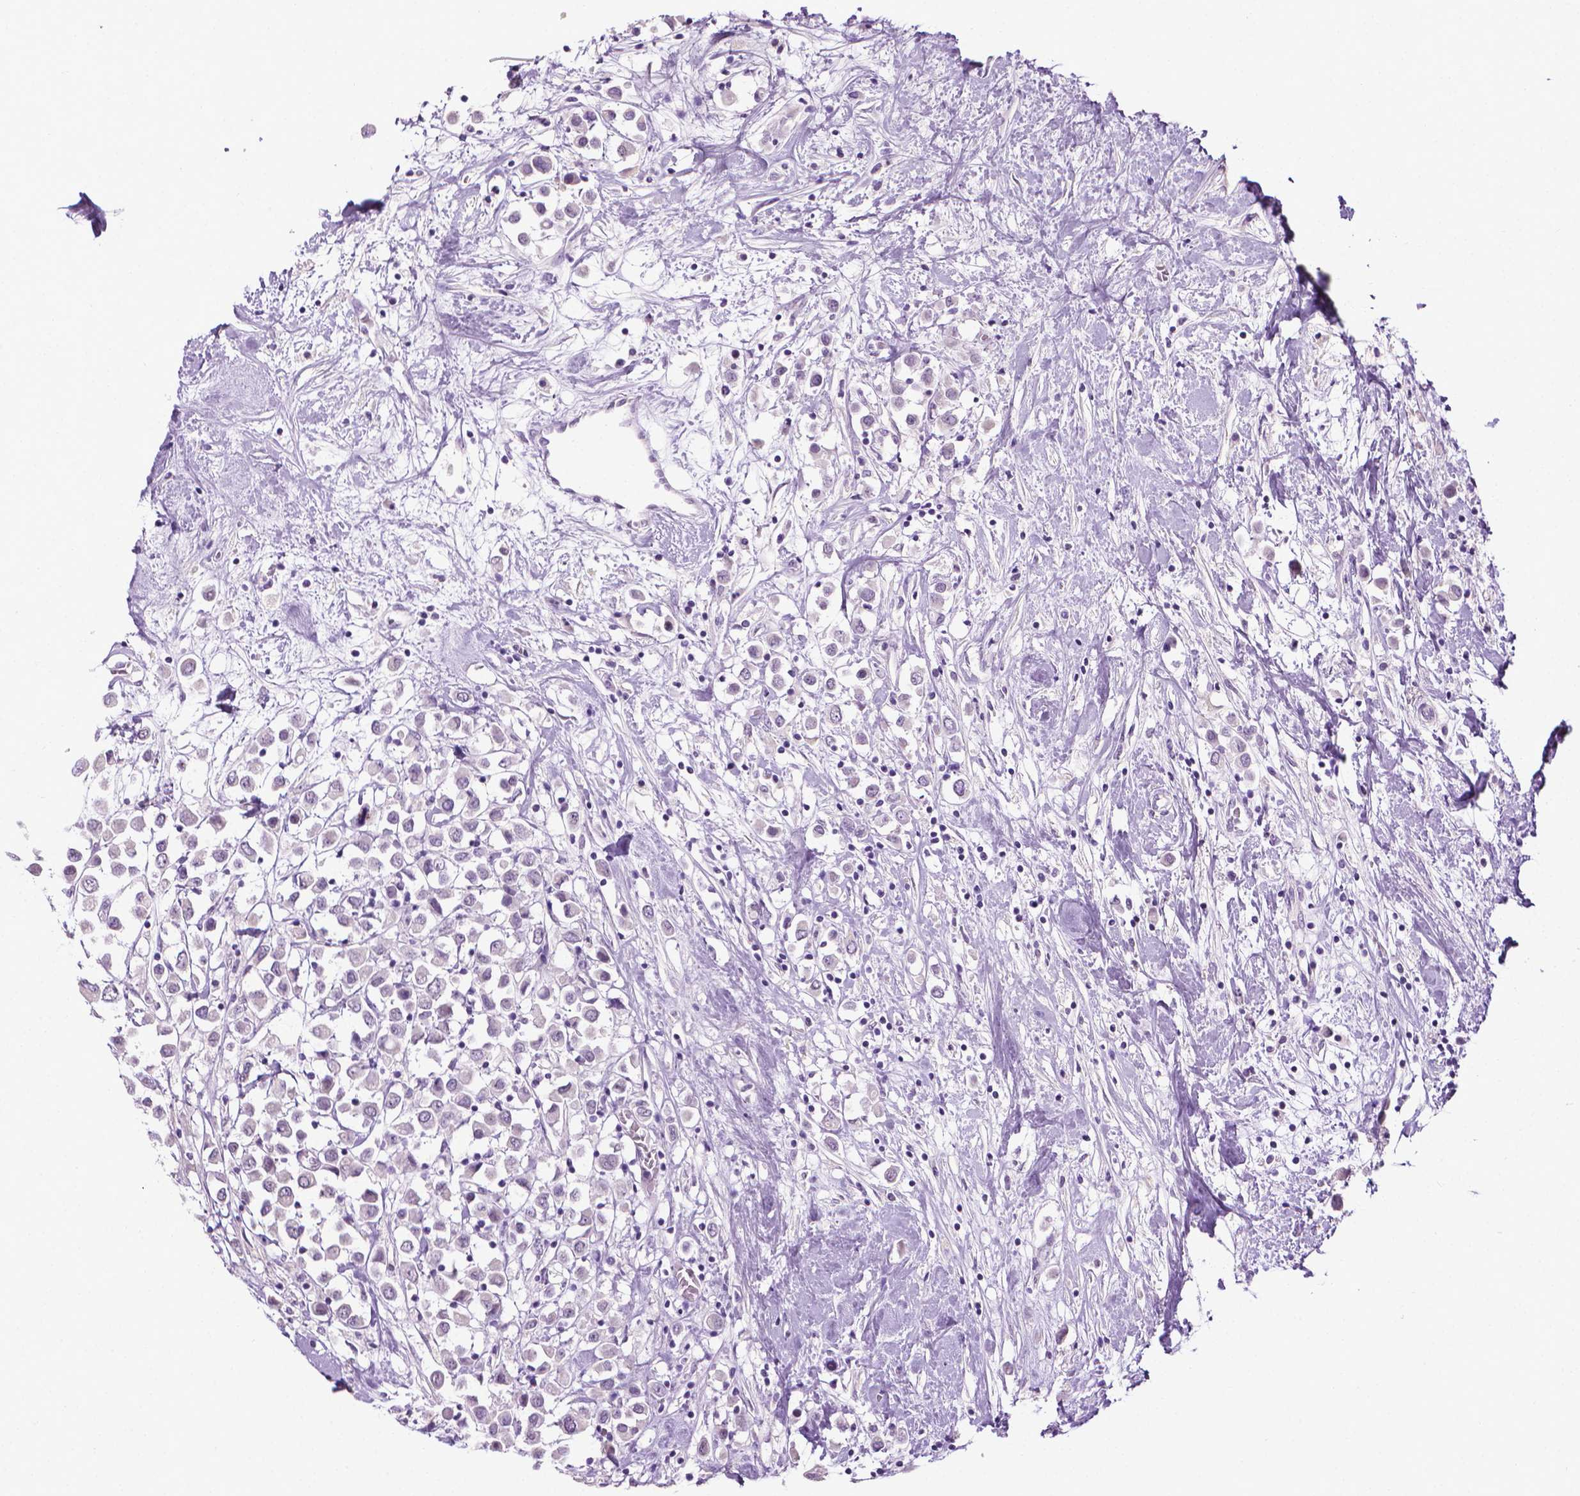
{"staining": {"intensity": "negative", "quantity": "none", "location": "none"}, "tissue": "breast cancer", "cell_type": "Tumor cells", "image_type": "cancer", "snomed": [{"axis": "morphology", "description": "Duct carcinoma"}, {"axis": "topography", "description": "Breast"}], "caption": "Tumor cells show no significant staining in breast cancer. (DAB (3,3'-diaminobenzidine) immunohistochemistry with hematoxylin counter stain).", "gene": "DNAI7", "patient": {"sex": "female", "age": 61}}